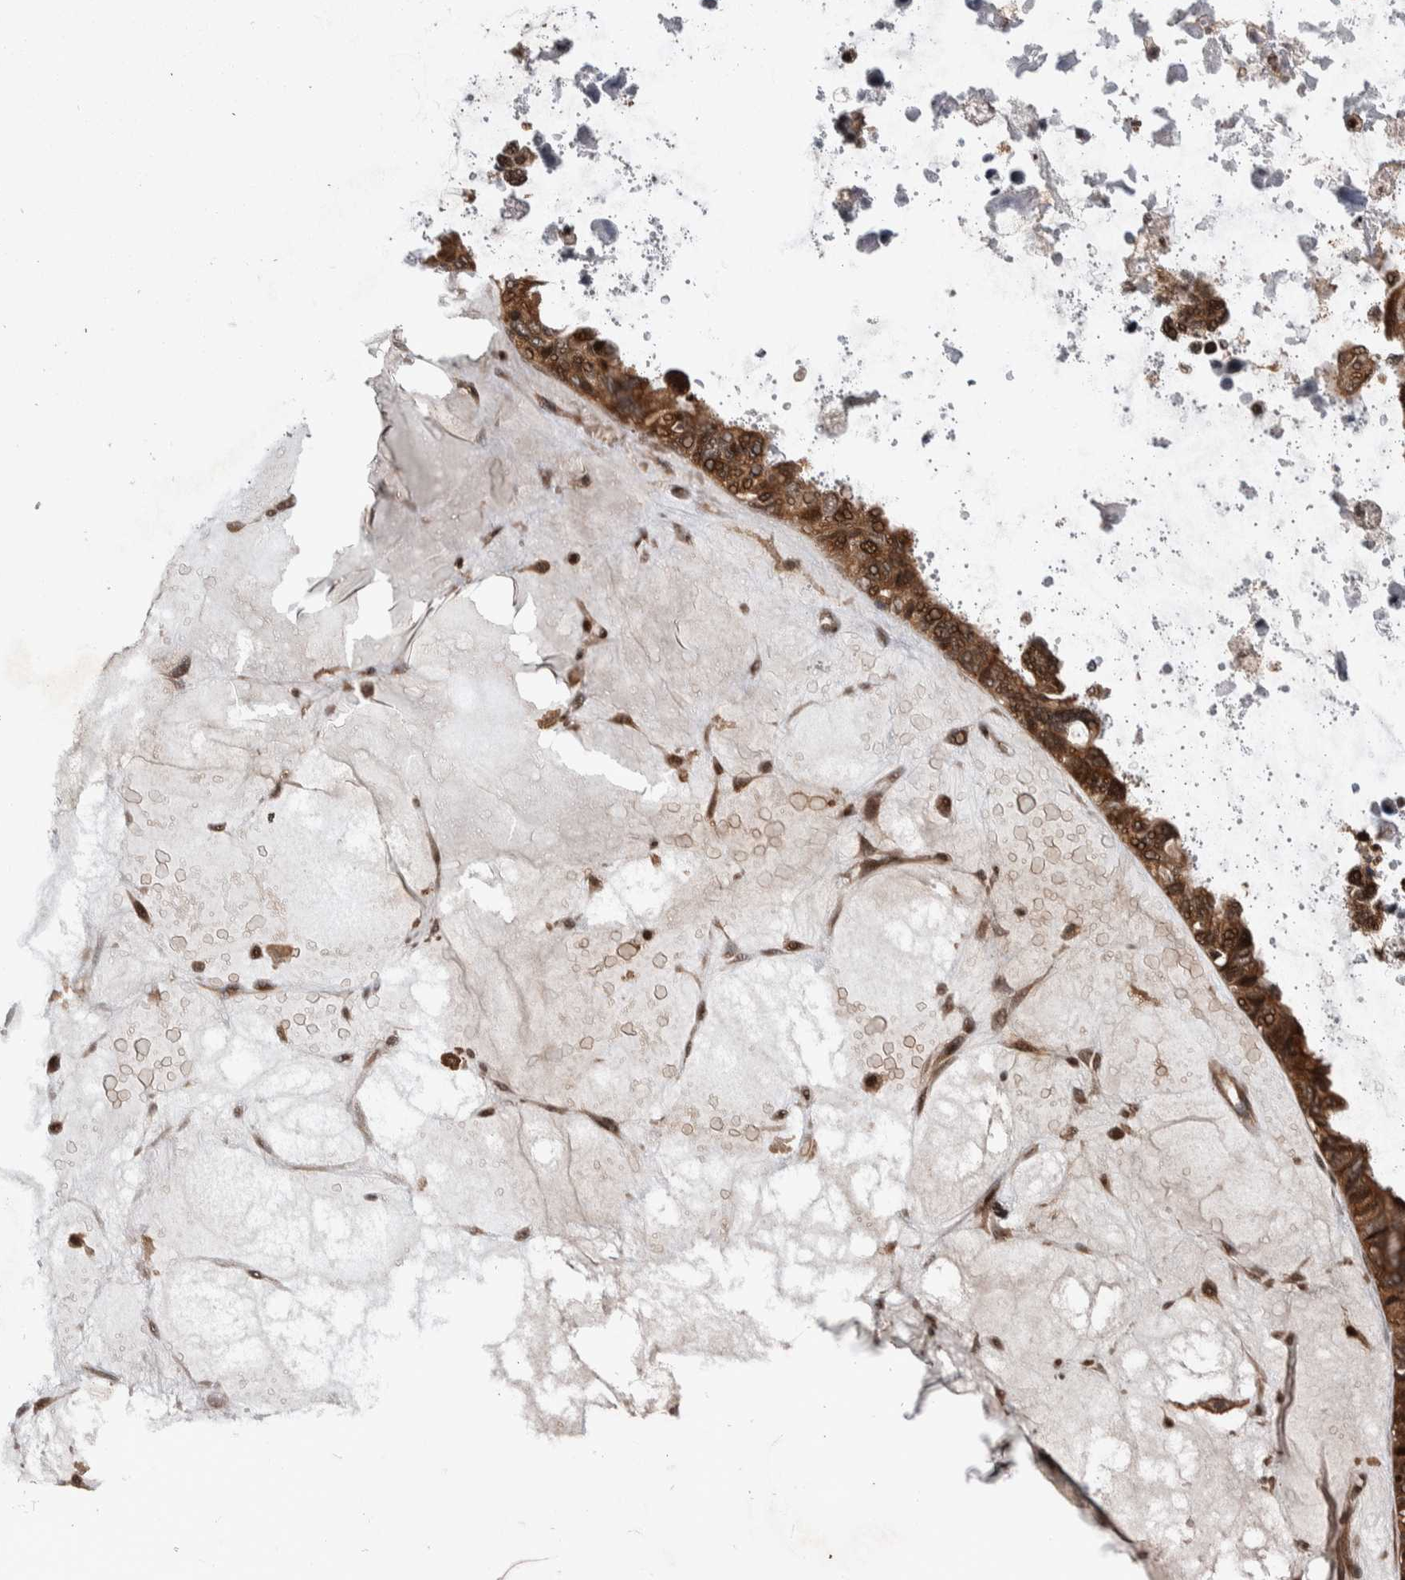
{"staining": {"intensity": "moderate", "quantity": ">75%", "location": "cytoplasmic/membranous,nuclear"}, "tissue": "ovarian cancer", "cell_type": "Tumor cells", "image_type": "cancer", "snomed": [{"axis": "morphology", "description": "Cystadenocarcinoma, serous, NOS"}, {"axis": "topography", "description": "Ovary"}], "caption": "This image displays immunohistochemistry (IHC) staining of ovarian cancer, with medium moderate cytoplasmic/membranous and nuclear positivity in about >75% of tumor cells.", "gene": "ARFGEF1", "patient": {"sex": "female", "age": 79}}